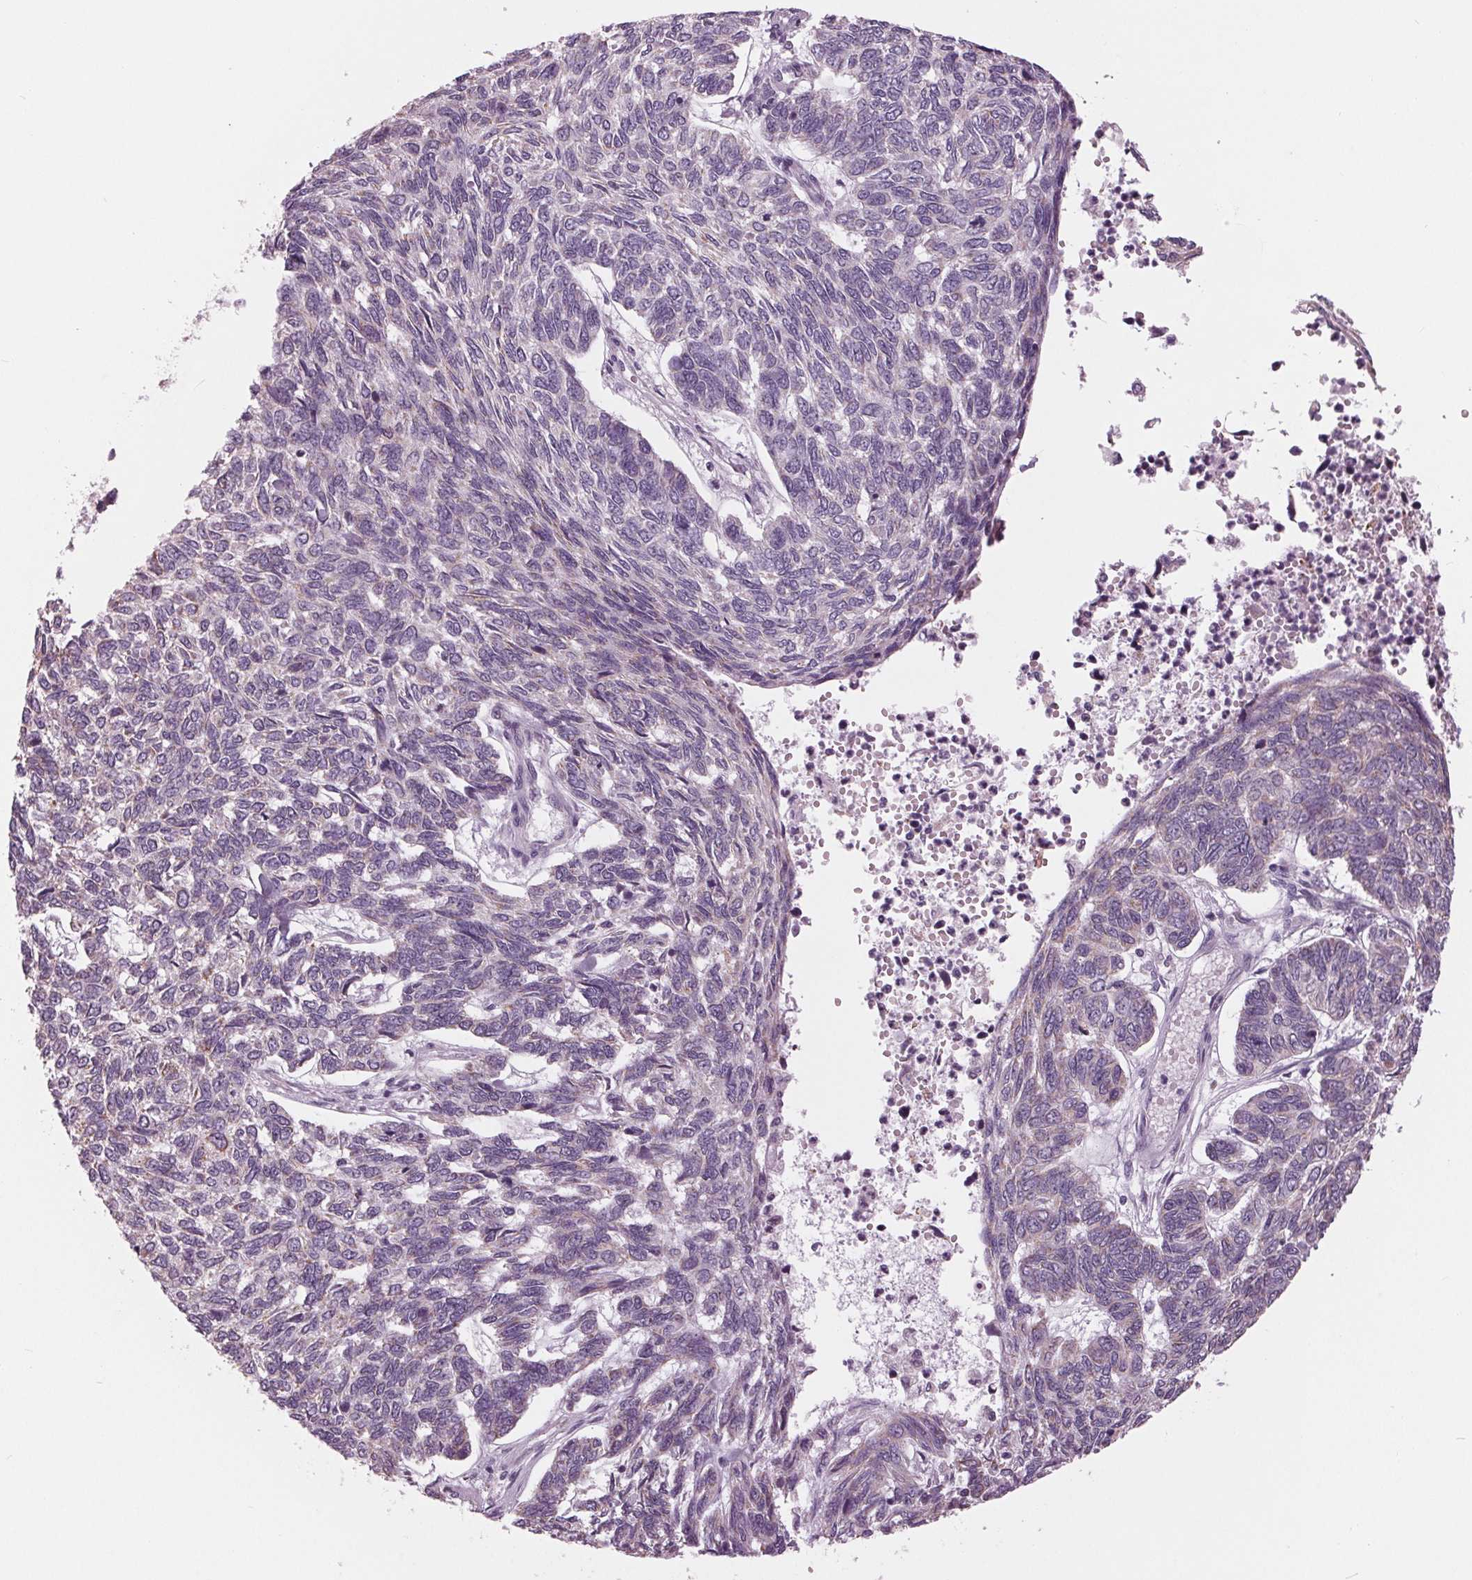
{"staining": {"intensity": "negative", "quantity": "none", "location": "none"}, "tissue": "skin cancer", "cell_type": "Tumor cells", "image_type": "cancer", "snomed": [{"axis": "morphology", "description": "Basal cell carcinoma"}, {"axis": "topography", "description": "Skin"}], "caption": "This is an immunohistochemistry image of human skin cancer. There is no expression in tumor cells.", "gene": "SAMD4A", "patient": {"sex": "female", "age": 65}}